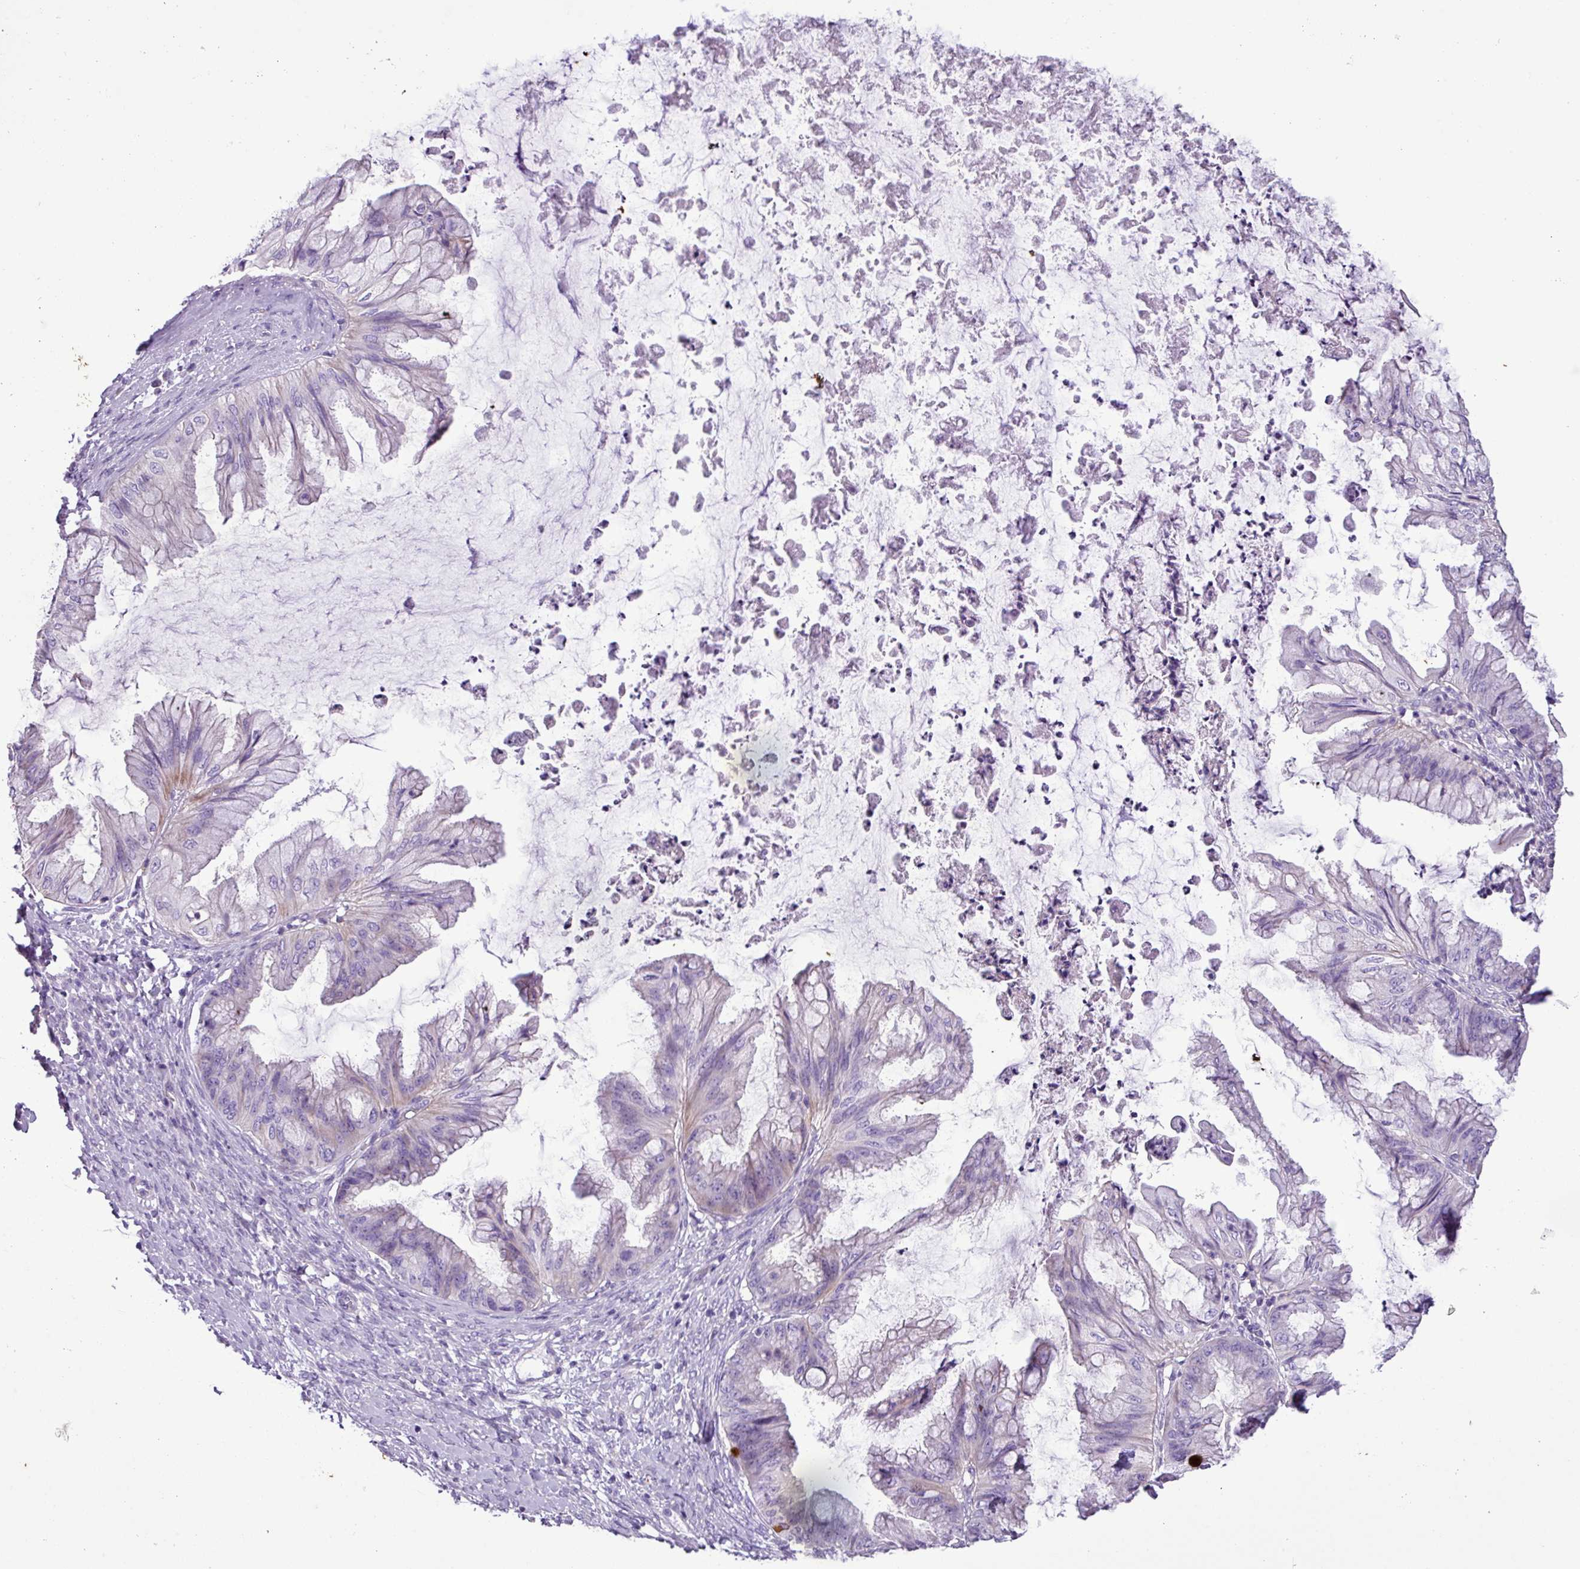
{"staining": {"intensity": "negative", "quantity": "none", "location": "none"}, "tissue": "ovarian cancer", "cell_type": "Tumor cells", "image_type": "cancer", "snomed": [{"axis": "morphology", "description": "Cystadenocarcinoma, mucinous, NOS"}, {"axis": "topography", "description": "Ovary"}], "caption": "High power microscopy micrograph of an immunohistochemistry (IHC) photomicrograph of ovarian mucinous cystadenocarcinoma, revealing no significant expression in tumor cells.", "gene": "ZNF334", "patient": {"sex": "female", "age": 35}}